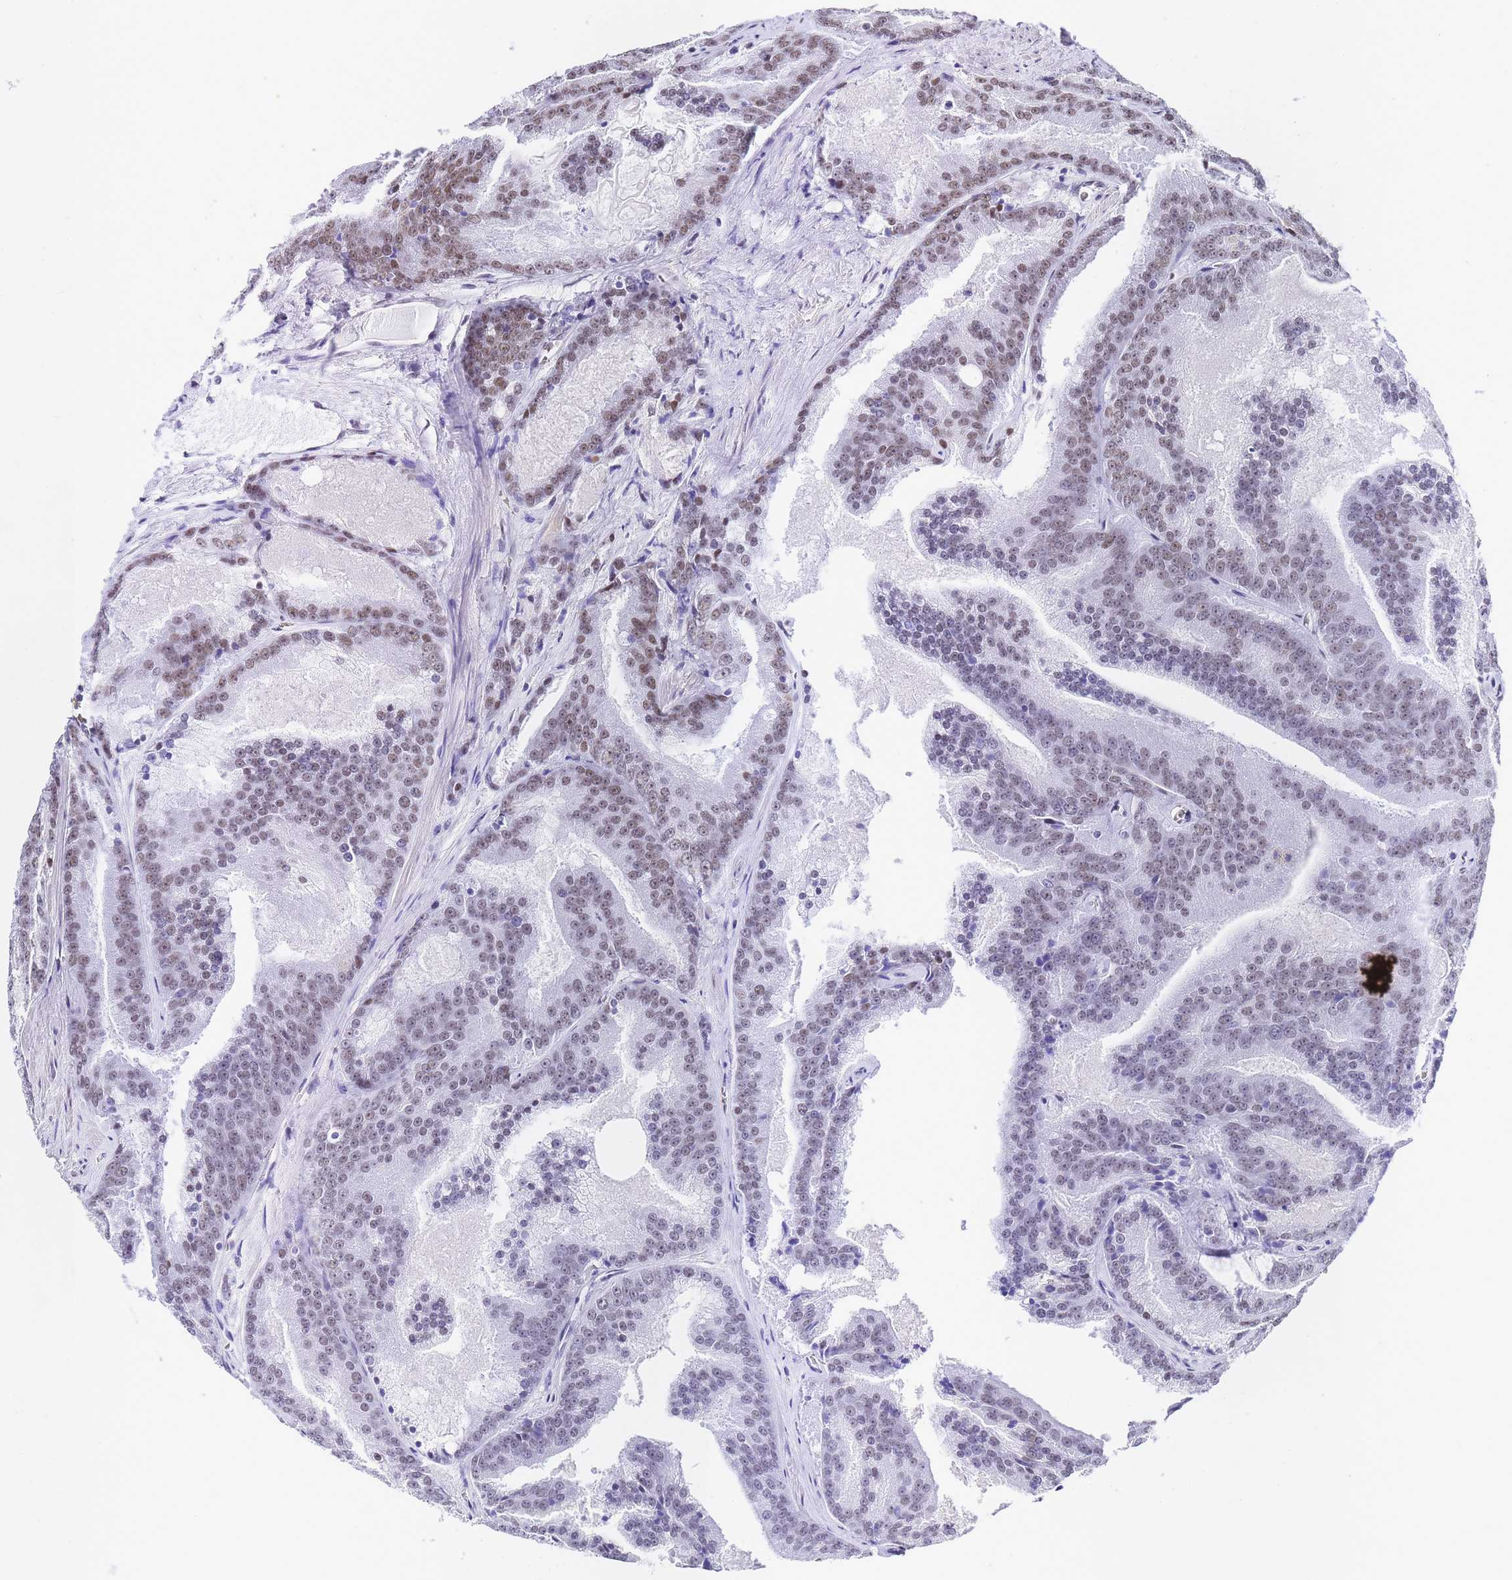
{"staining": {"intensity": "weak", "quantity": "25%-75%", "location": "nuclear"}, "tissue": "prostate cancer", "cell_type": "Tumor cells", "image_type": "cancer", "snomed": [{"axis": "morphology", "description": "Adenocarcinoma, High grade"}, {"axis": "topography", "description": "Prostate"}], "caption": "Prostate cancer stained with a protein marker shows weak staining in tumor cells.", "gene": "POLR1A", "patient": {"sex": "male", "age": 61}}